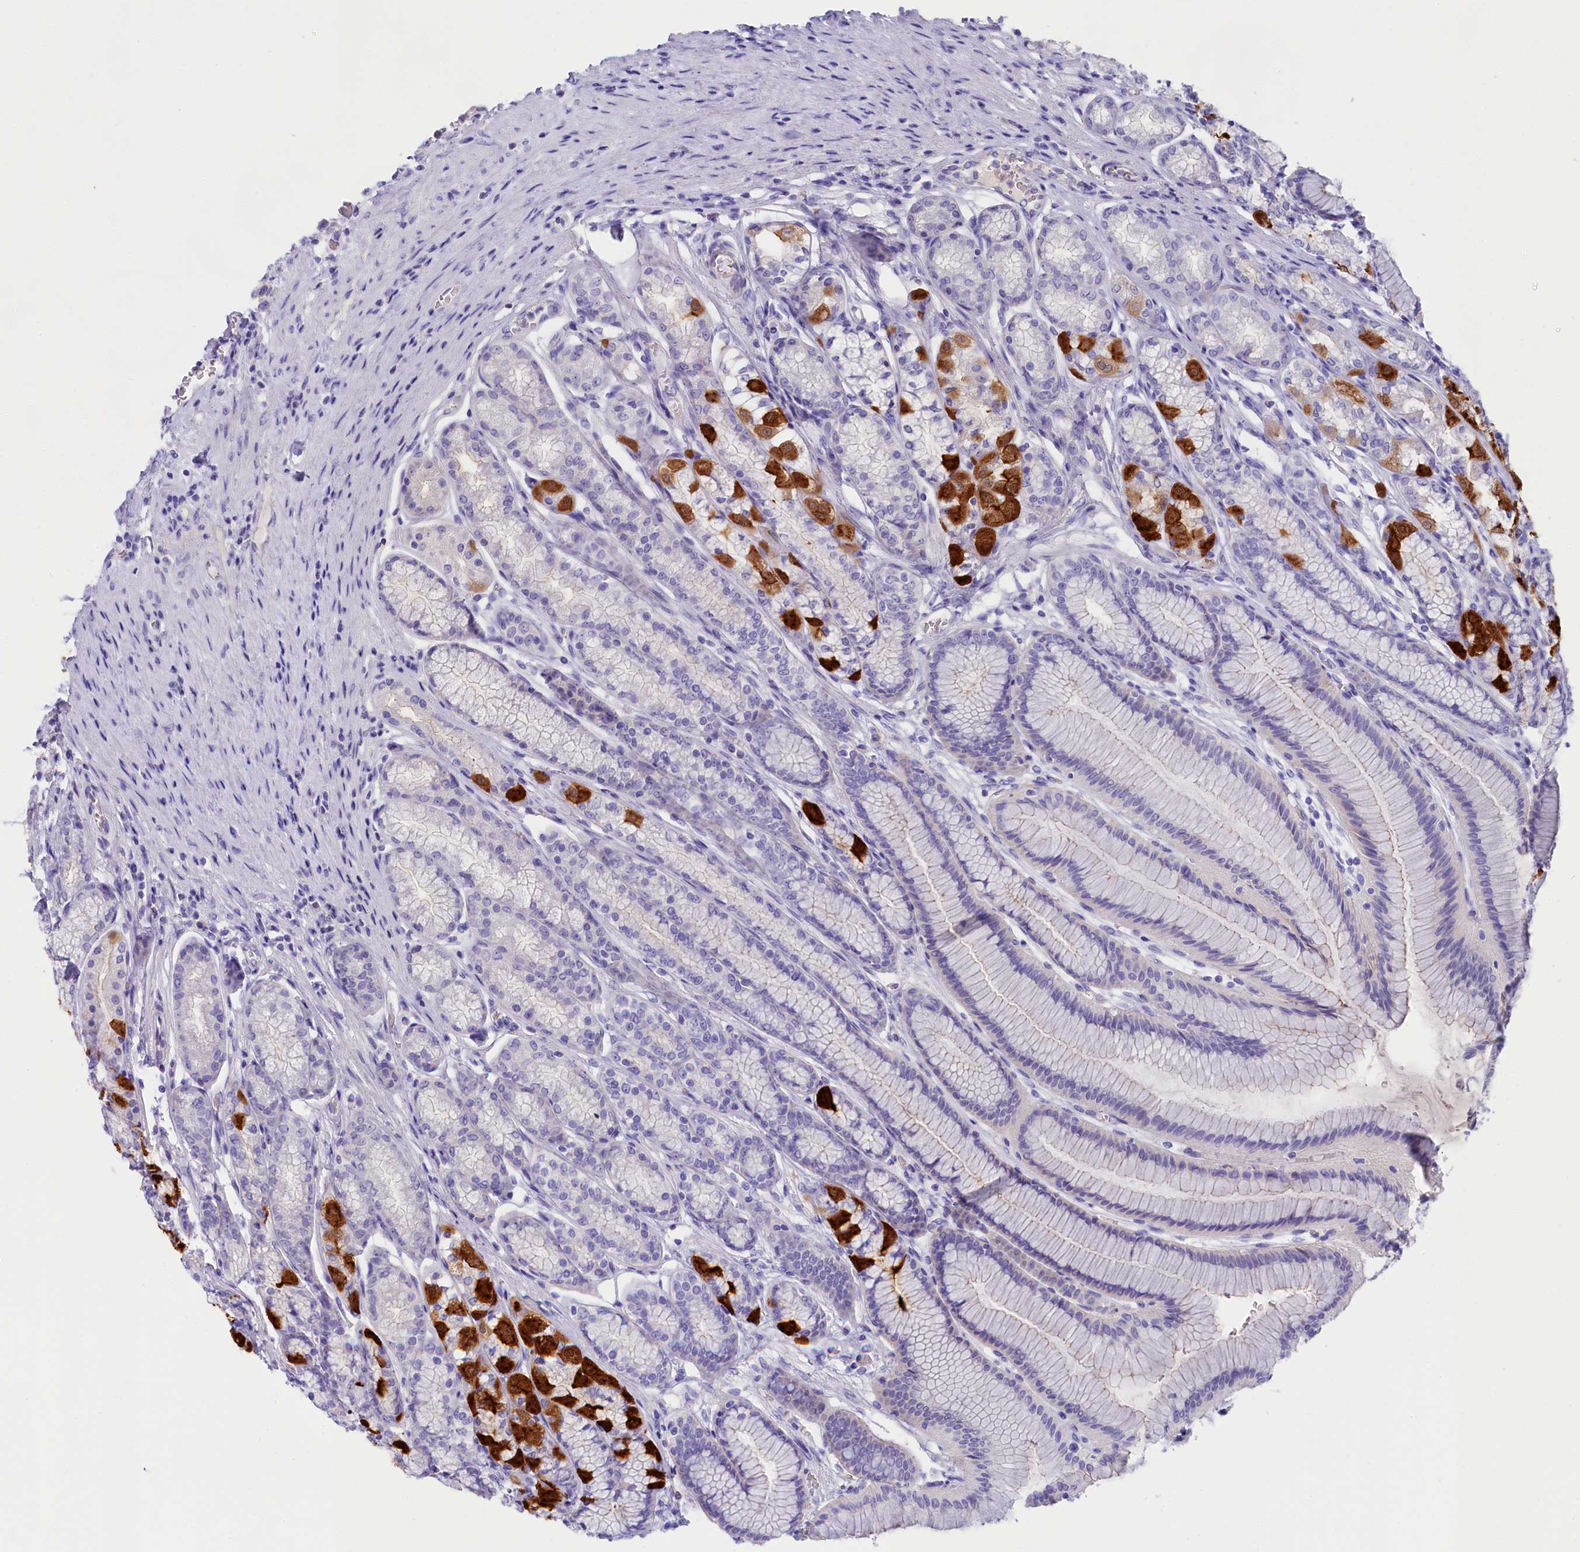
{"staining": {"intensity": "strong", "quantity": "<25%", "location": "cytoplasmic/membranous"}, "tissue": "stomach", "cell_type": "Glandular cells", "image_type": "normal", "snomed": [{"axis": "morphology", "description": "Normal tissue, NOS"}, {"axis": "morphology", "description": "Adenocarcinoma, NOS"}, {"axis": "morphology", "description": "Adenocarcinoma, High grade"}, {"axis": "topography", "description": "Stomach, upper"}, {"axis": "topography", "description": "Stomach"}], "caption": "This histopathology image reveals immunohistochemistry staining of benign human stomach, with medium strong cytoplasmic/membranous positivity in about <25% of glandular cells.", "gene": "SULT2A1", "patient": {"sex": "female", "age": 65}}